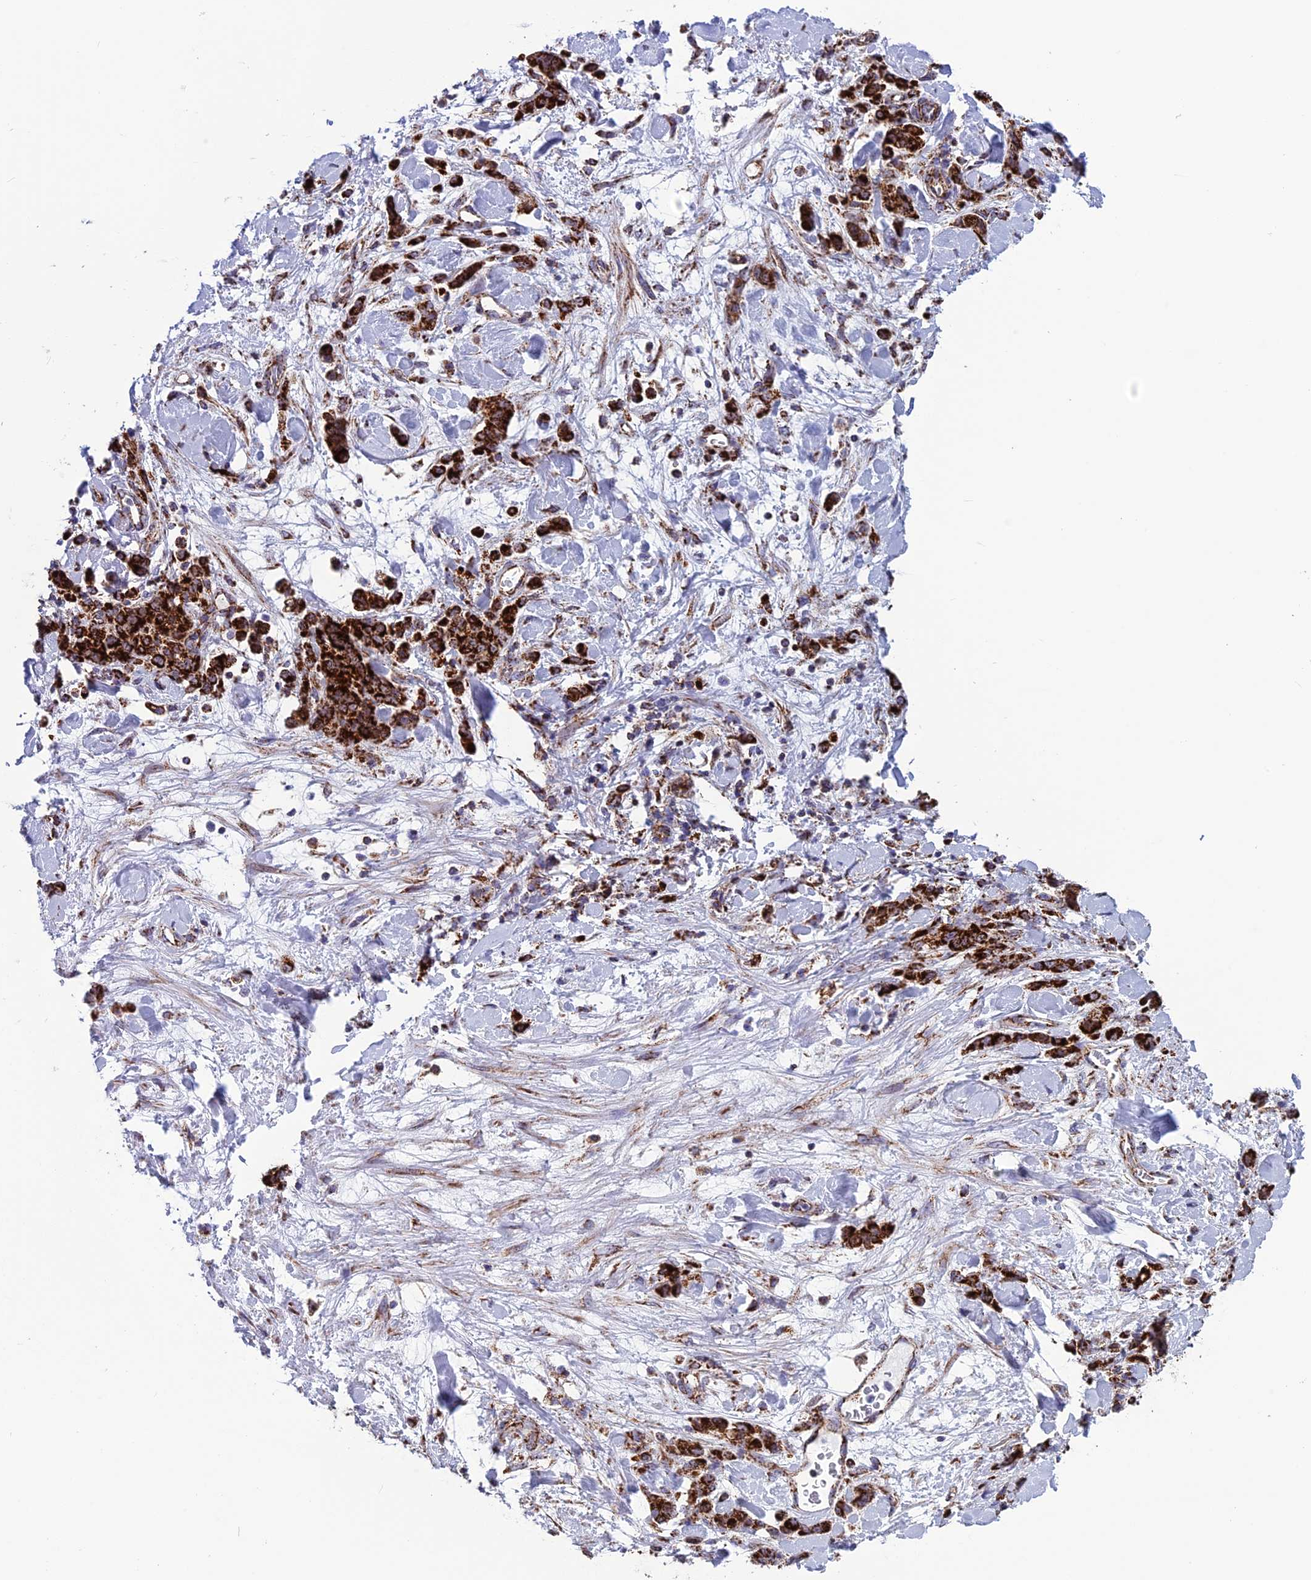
{"staining": {"intensity": "strong", "quantity": ">75%", "location": "cytoplasmic/membranous"}, "tissue": "stomach cancer", "cell_type": "Tumor cells", "image_type": "cancer", "snomed": [{"axis": "morphology", "description": "Normal tissue, NOS"}, {"axis": "morphology", "description": "Adenocarcinoma, NOS"}, {"axis": "topography", "description": "Stomach"}], "caption": "Protein expression by immunohistochemistry shows strong cytoplasmic/membranous positivity in approximately >75% of tumor cells in stomach cancer (adenocarcinoma). (DAB = brown stain, brightfield microscopy at high magnification).", "gene": "MRPS18B", "patient": {"sex": "male", "age": 82}}